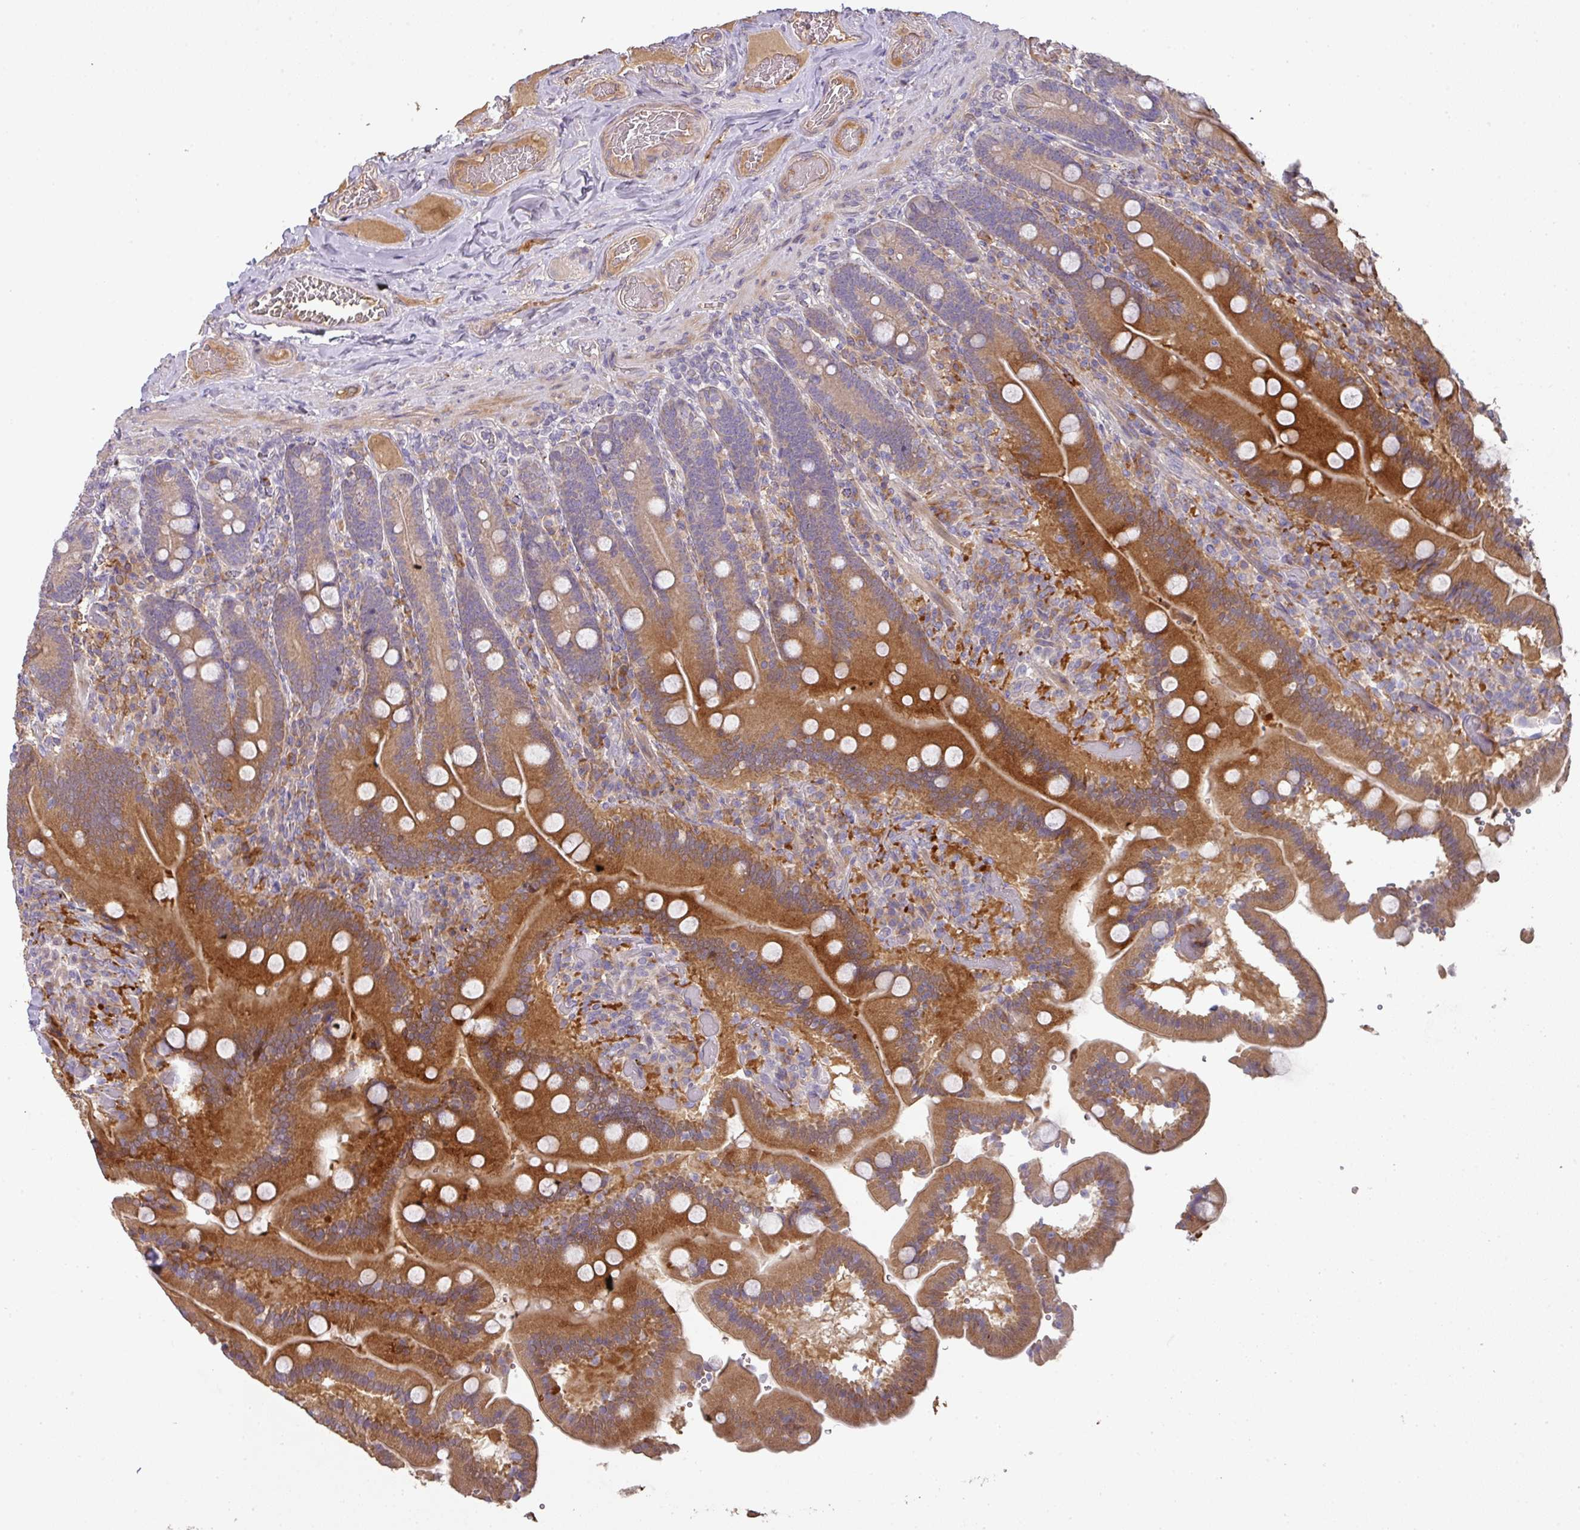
{"staining": {"intensity": "strong", "quantity": "25%-75%", "location": "cytoplasmic/membranous"}, "tissue": "duodenum", "cell_type": "Glandular cells", "image_type": "normal", "snomed": [{"axis": "morphology", "description": "Normal tissue, NOS"}, {"axis": "topography", "description": "Duodenum"}], "caption": "A high-resolution photomicrograph shows immunohistochemistry (IHC) staining of normal duodenum, which reveals strong cytoplasmic/membranous positivity in about 25%-75% of glandular cells. (Stains: DAB (3,3'-diaminobenzidine) in brown, nuclei in blue, Microscopy: brightfield microscopy at high magnification).", "gene": "ZNF266", "patient": {"sex": "female", "age": 62}}